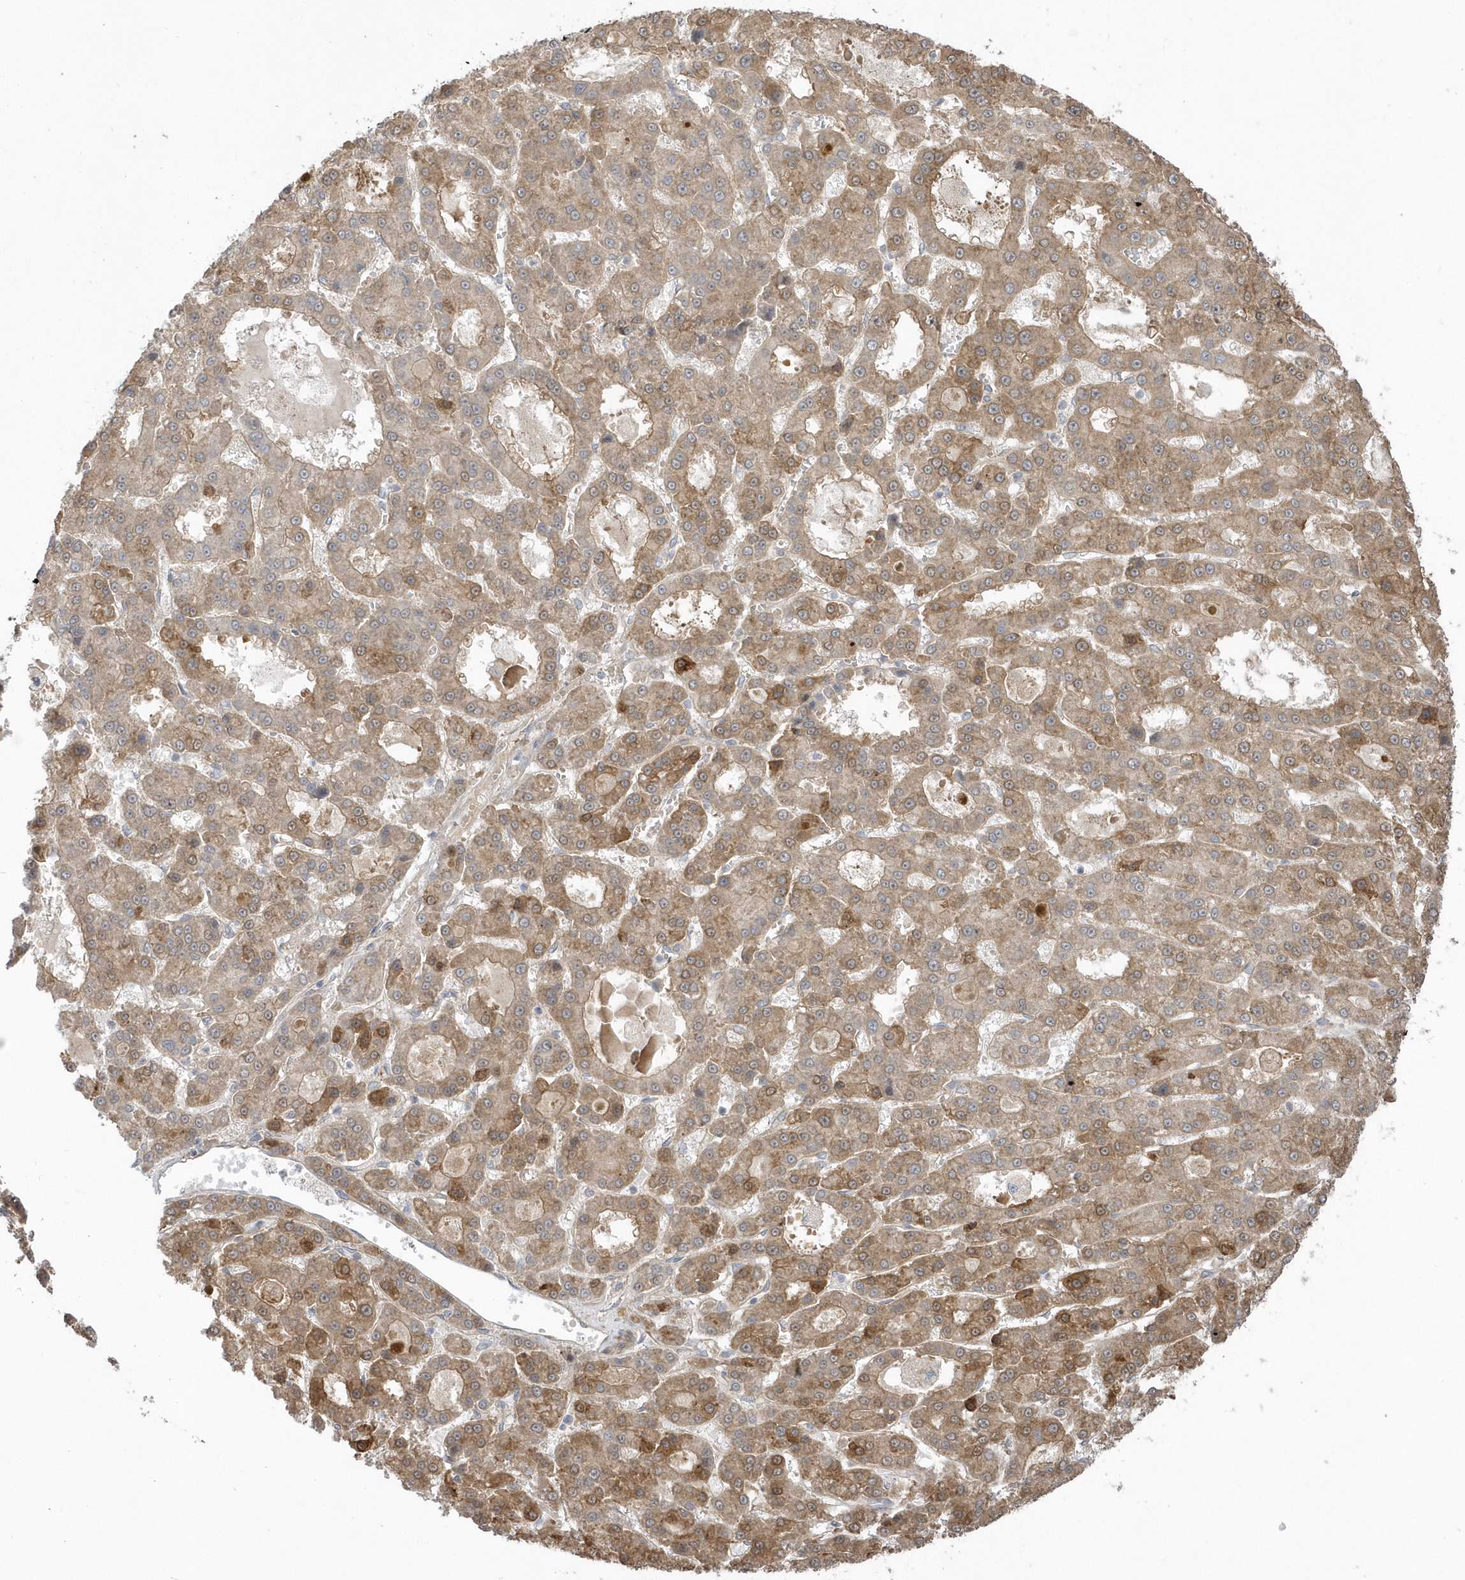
{"staining": {"intensity": "moderate", "quantity": "25%-75%", "location": "cytoplasmic/membranous"}, "tissue": "liver cancer", "cell_type": "Tumor cells", "image_type": "cancer", "snomed": [{"axis": "morphology", "description": "Carcinoma, Hepatocellular, NOS"}, {"axis": "topography", "description": "Liver"}], "caption": "IHC micrograph of neoplastic tissue: liver cancer (hepatocellular carcinoma) stained using immunohistochemistry shows medium levels of moderate protein expression localized specifically in the cytoplasmic/membranous of tumor cells, appearing as a cytoplasmic/membranous brown color.", "gene": "ACTR1A", "patient": {"sex": "male", "age": 70}}